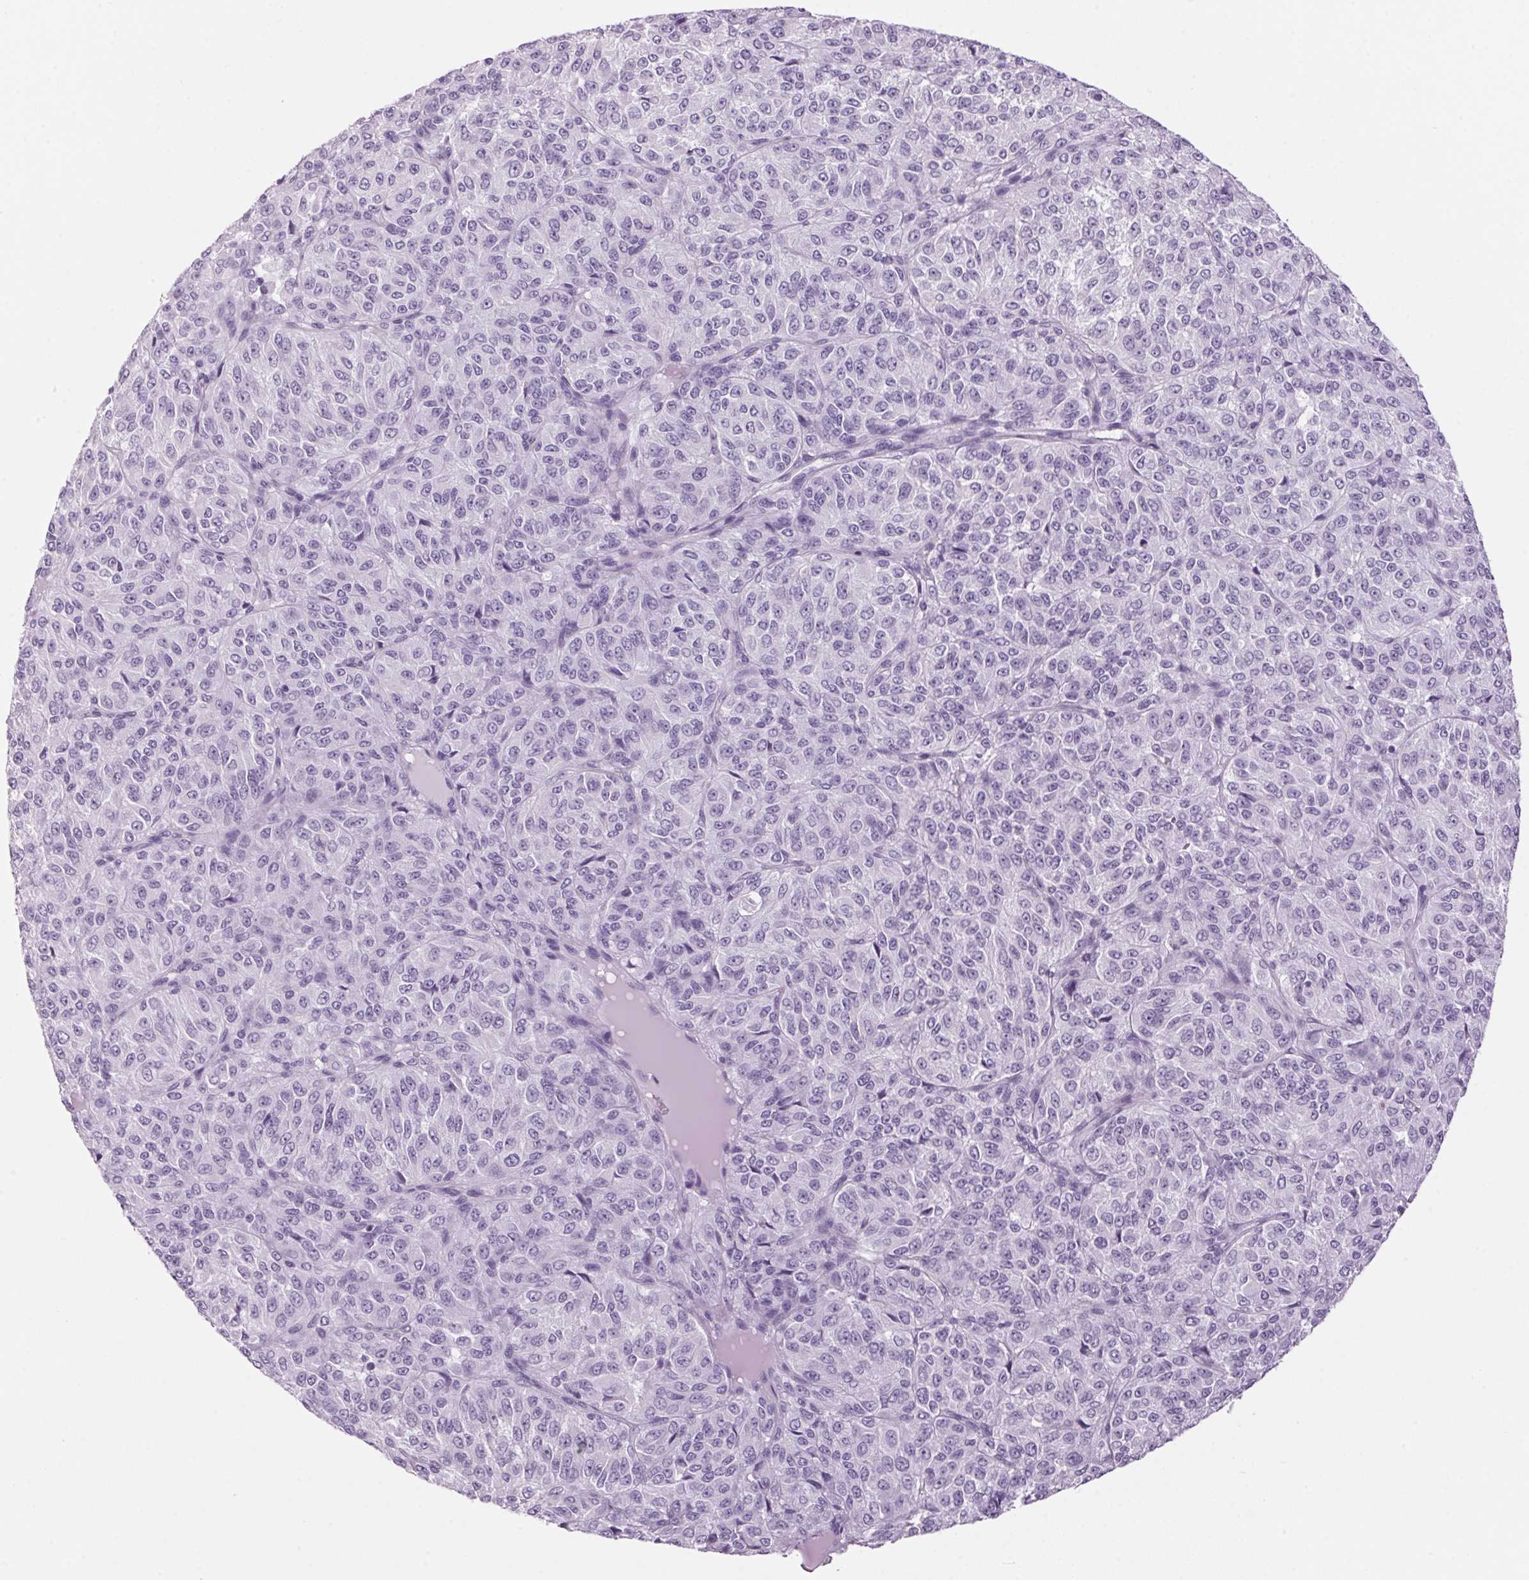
{"staining": {"intensity": "negative", "quantity": "none", "location": "none"}, "tissue": "melanoma", "cell_type": "Tumor cells", "image_type": "cancer", "snomed": [{"axis": "morphology", "description": "Malignant melanoma, Metastatic site"}, {"axis": "topography", "description": "Brain"}], "caption": "Micrograph shows no significant protein expression in tumor cells of melanoma. (DAB immunohistochemistry with hematoxylin counter stain).", "gene": "PPP1R1A", "patient": {"sex": "female", "age": 56}}